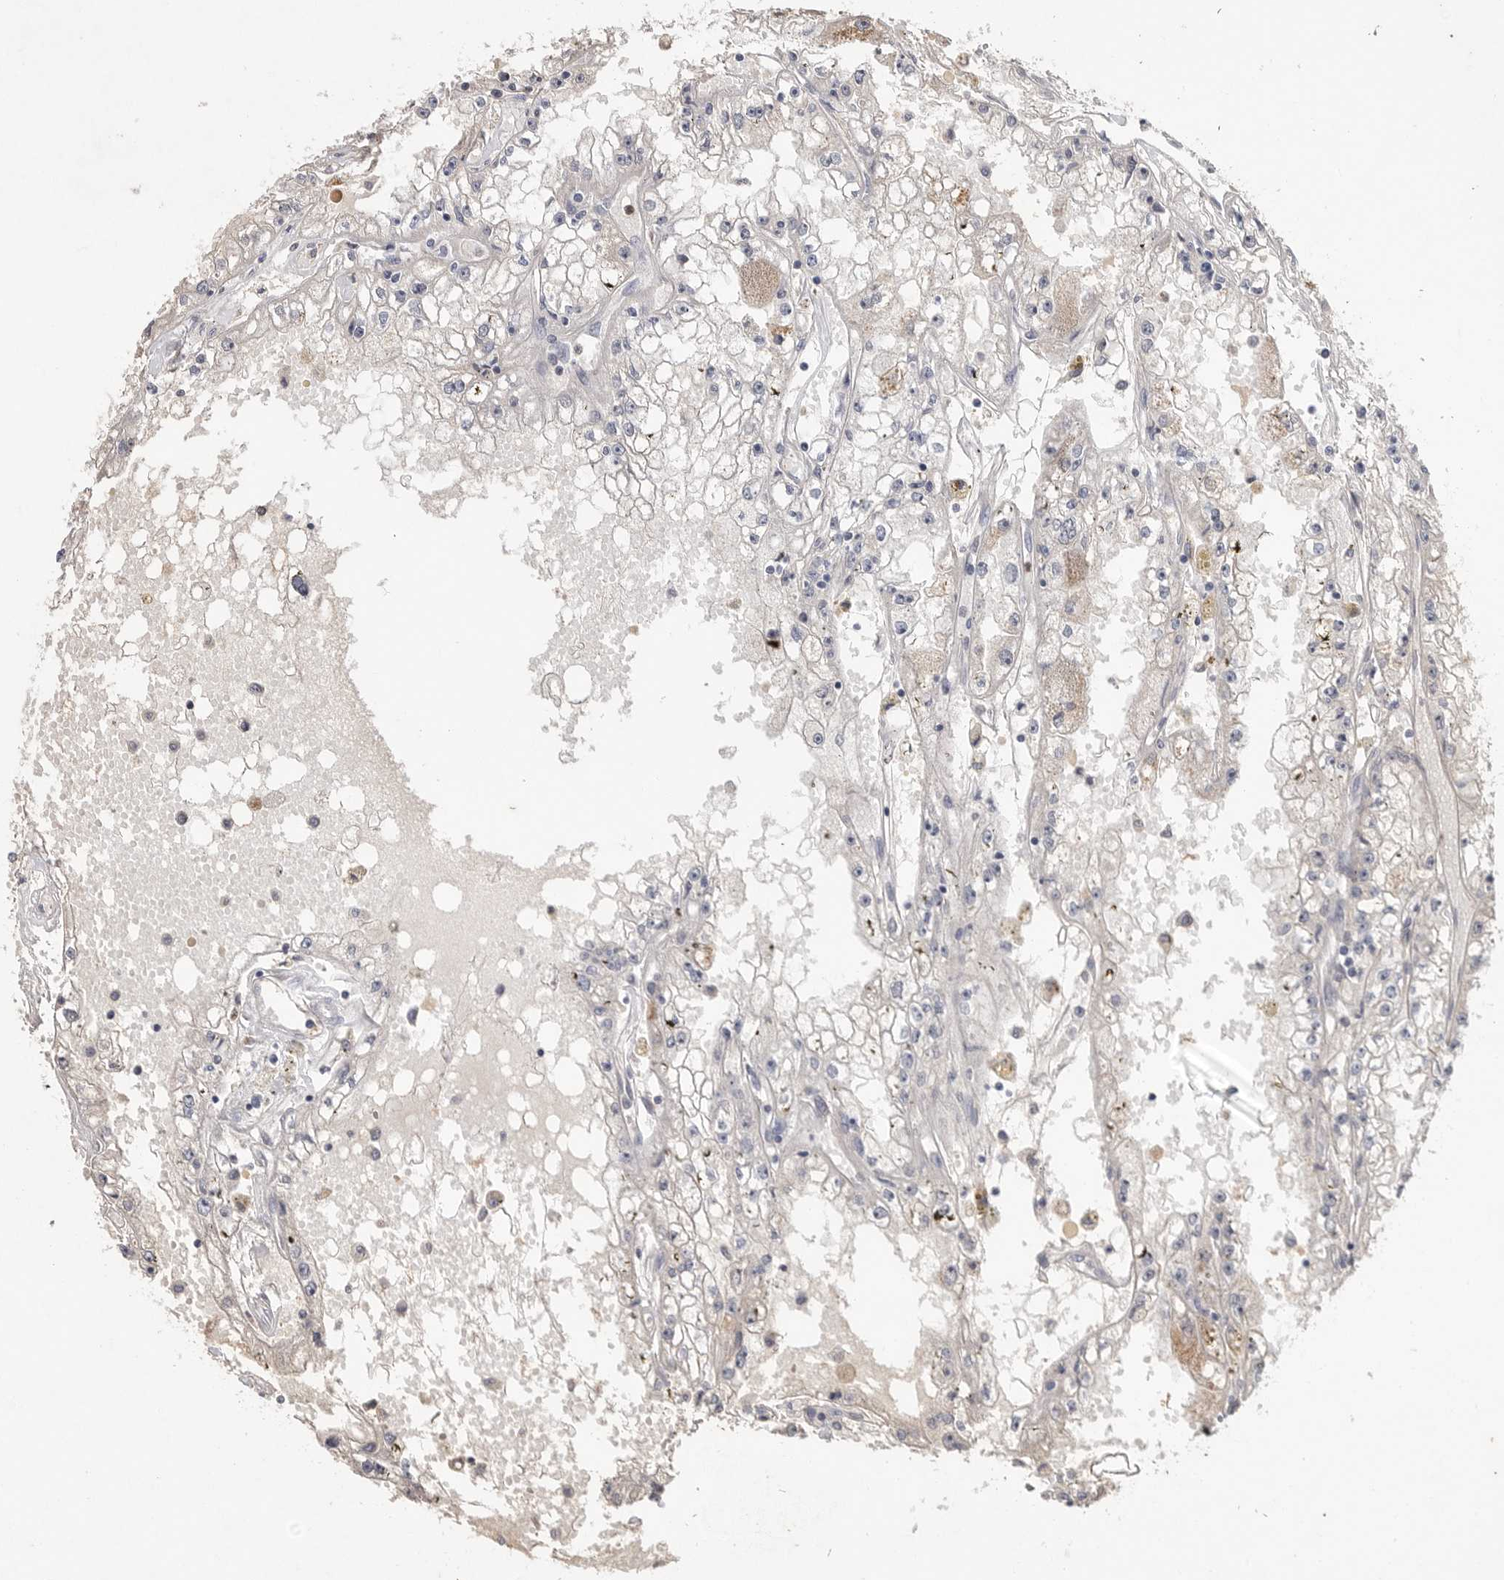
{"staining": {"intensity": "negative", "quantity": "none", "location": "none"}, "tissue": "renal cancer", "cell_type": "Tumor cells", "image_type": "cancer", "snomed": [{"axis": "morphology", "description": "Adenocarcinoma, NOS"}, {"axis": "topography", "description": "Kidney"}], "caption": "Adenocarcinoma (renal) stained for a protein using immunohistochemistry reveals no expression tumor cells.", "gene": "VN1R4", "patient": {"sex": "male", "age": 56}}